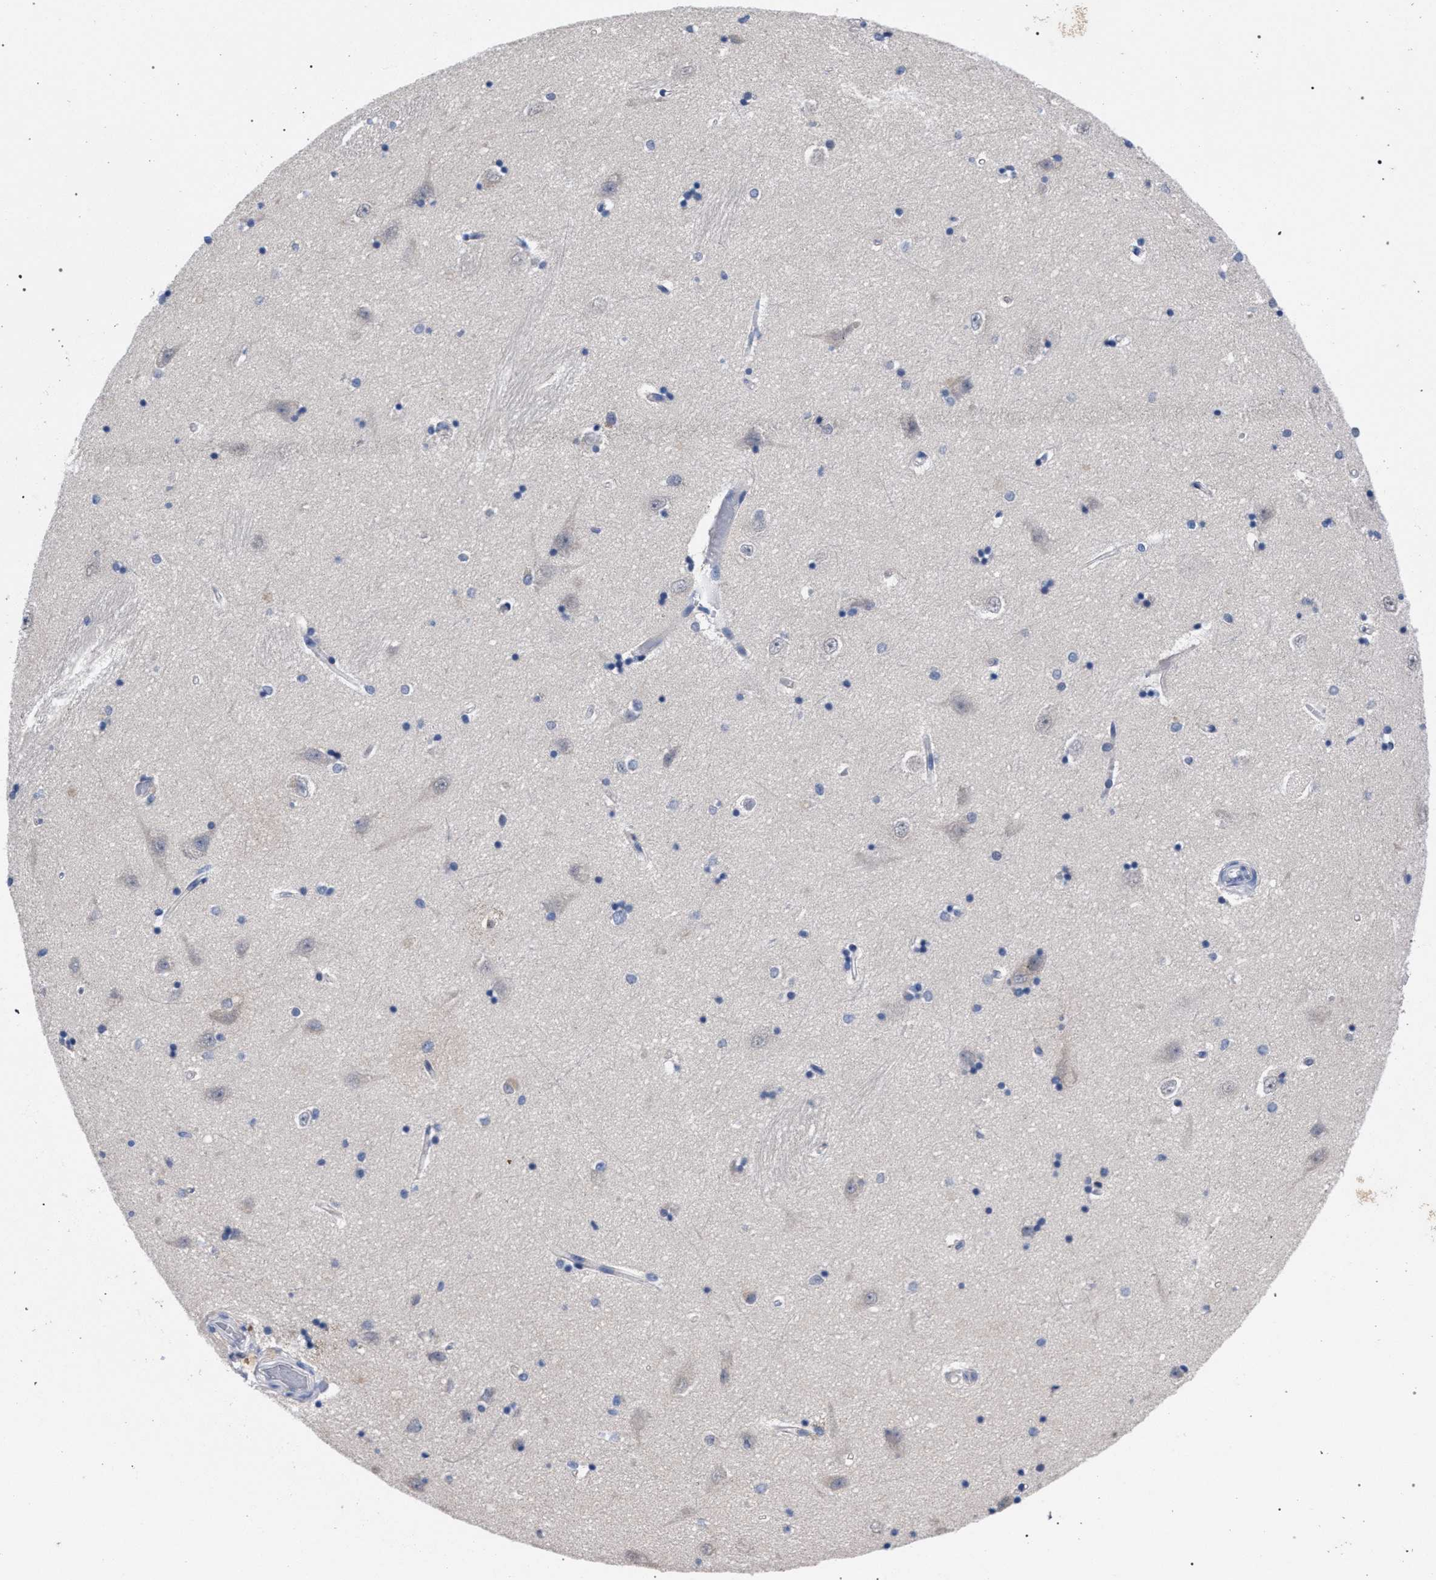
{"staining": {"intensity": "weak", "quantity": "<25%", "location": "cytoplasmic/membranous"}, "tissue": "hippocampus", "cell_type": "Glial cells", "image_type": "normal", "snomed": [{"axis": "morphology", "description": "Normal tissue, NOS"}, {"axis": "topography", "description": "Hippocampus"}], "caption": "Human hippocampus stained for a protein using IHC demonstrates no positivity in glial cells.", "gene": "GOLGA2", "patient": {"sex": "male", "age": 45}}